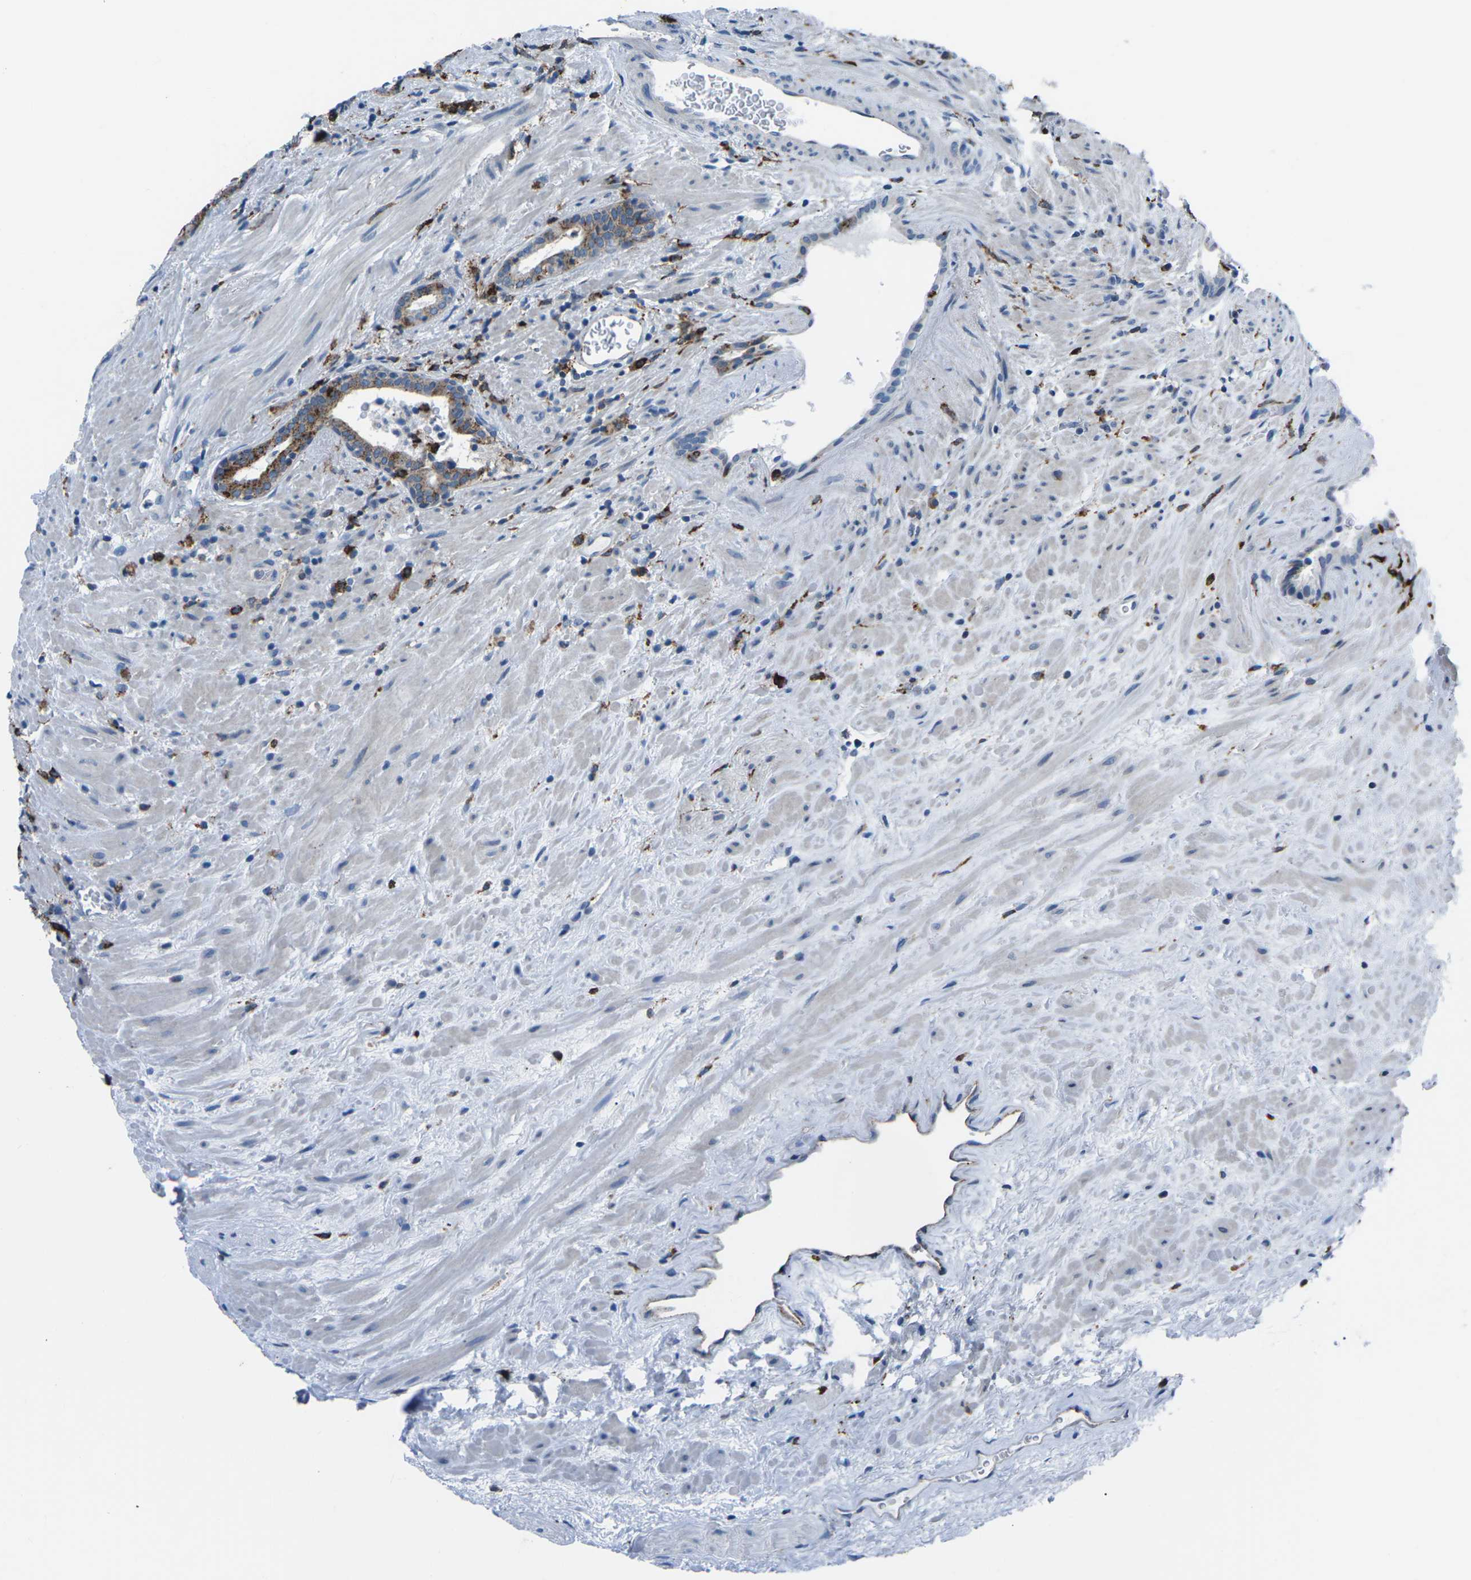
{"staining": {"intensity": "moderate", "quantity": "<25%", "location": "cytoplasmic/membranous"}, "tissue": "prostate cancer", "cell_type": "Tumor cells", "image_type": "cancer", "snomed": [{"axis": "morphology", "description": "Adenocarcinoma, High grade"}, {"axis": "topography", "description": "Prostate"}], "caption": "A high-resolution histopathology image shows IHC staining of prostate adenocarcinoma (high-grade), which displays moderate cytoplasmic/membranous staining in approximately <25% of tumor cells.", "gene": "PTPN1", "patient": {"sex": "male", "age": 71}}